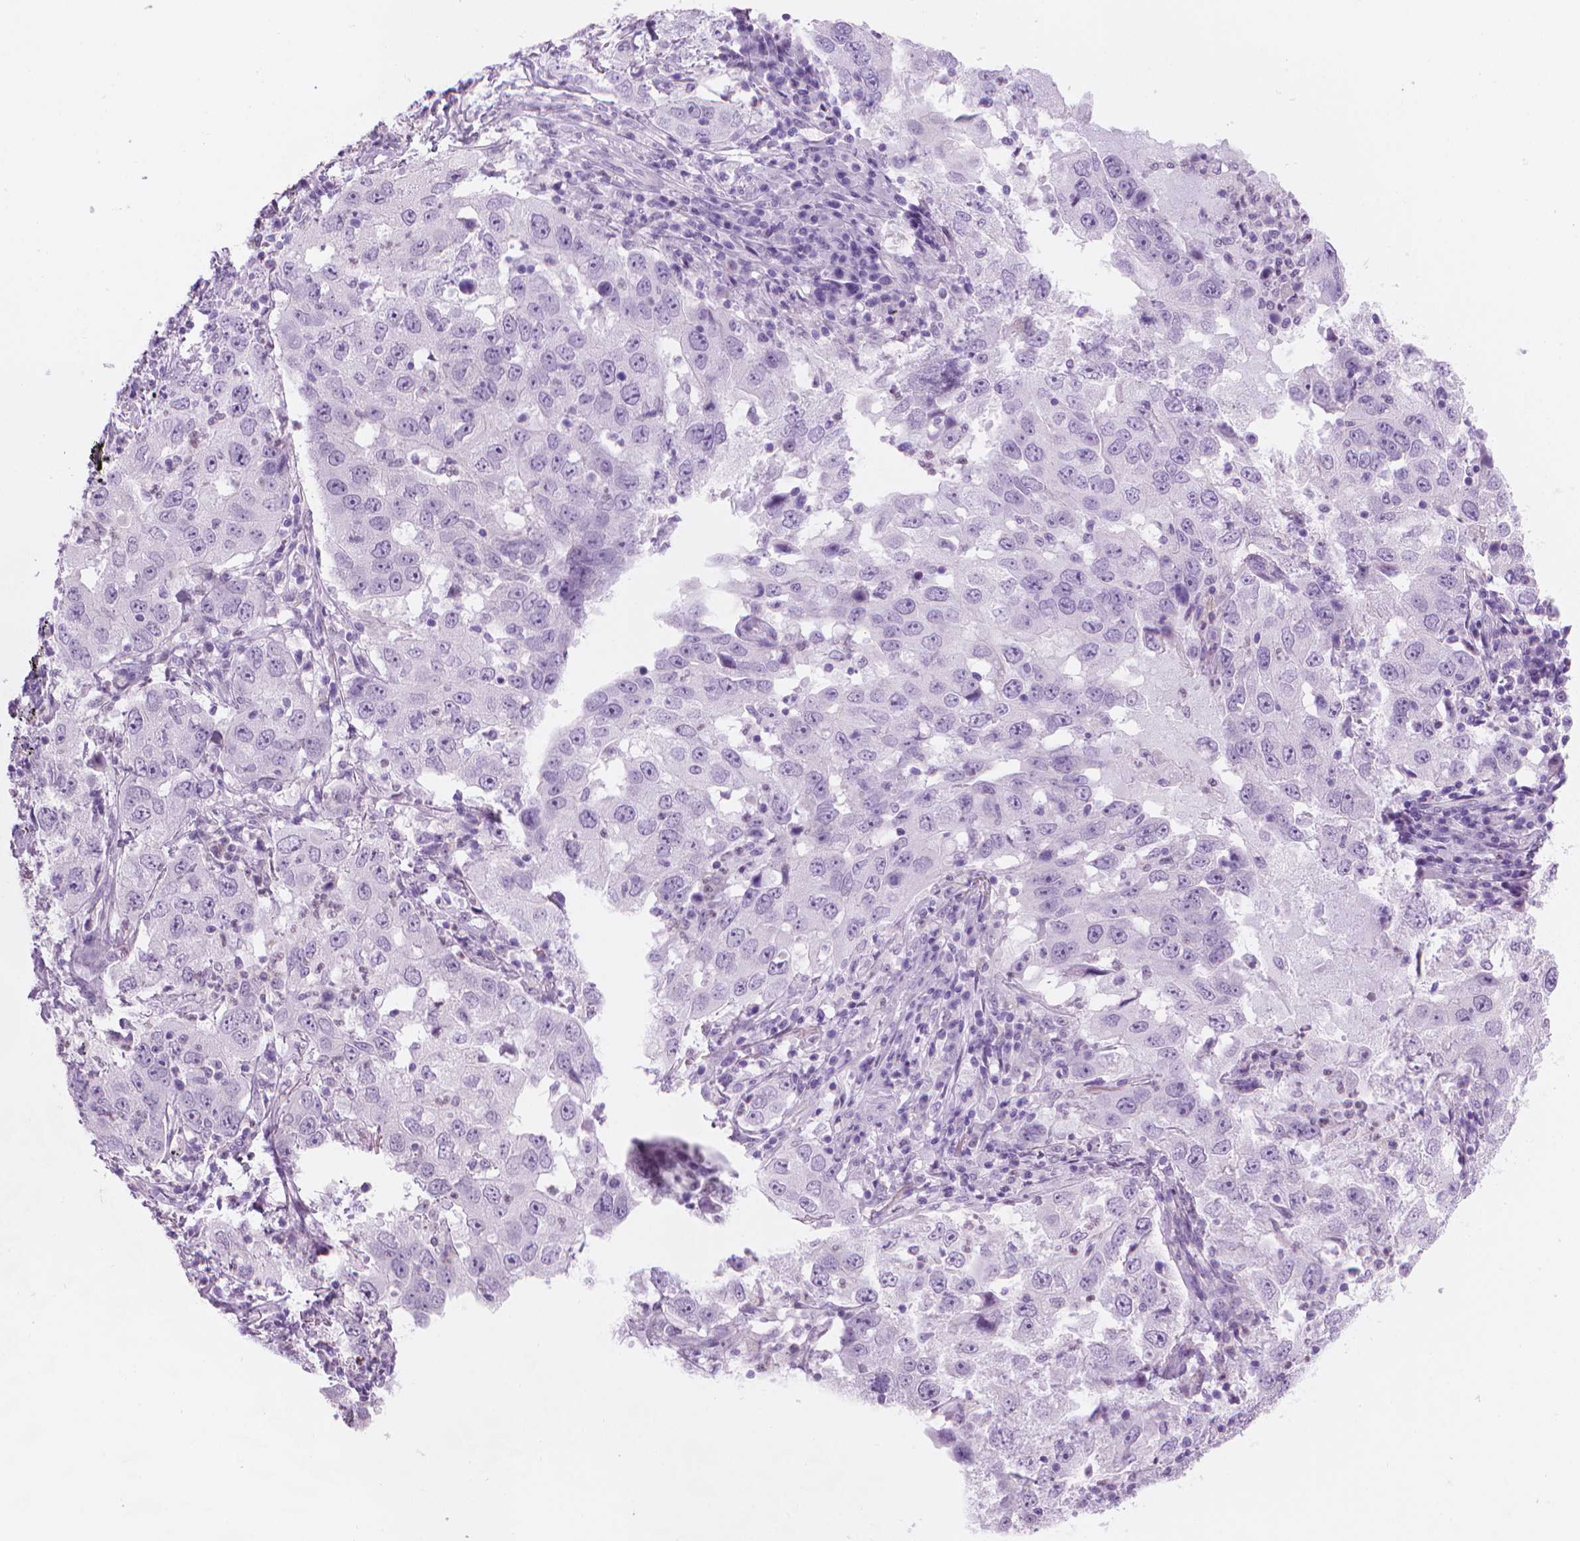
{"staining": {"intensity": "negative", "quantity": "none", "location": "none"}, "tissue": "lung cancer", "cell_type": "Tumor cells", "image_type": "cancer", "snomed": [{"axis": "morphology", "description": "Adenocarcinoma, NOS"}, {"axis": "topography", "description": "Lung"}], "caption": "Tumor cells show no significant positivity in lung cancer.", "gene": "TTC29", "patient": {"sex": "male", "age": 73}}